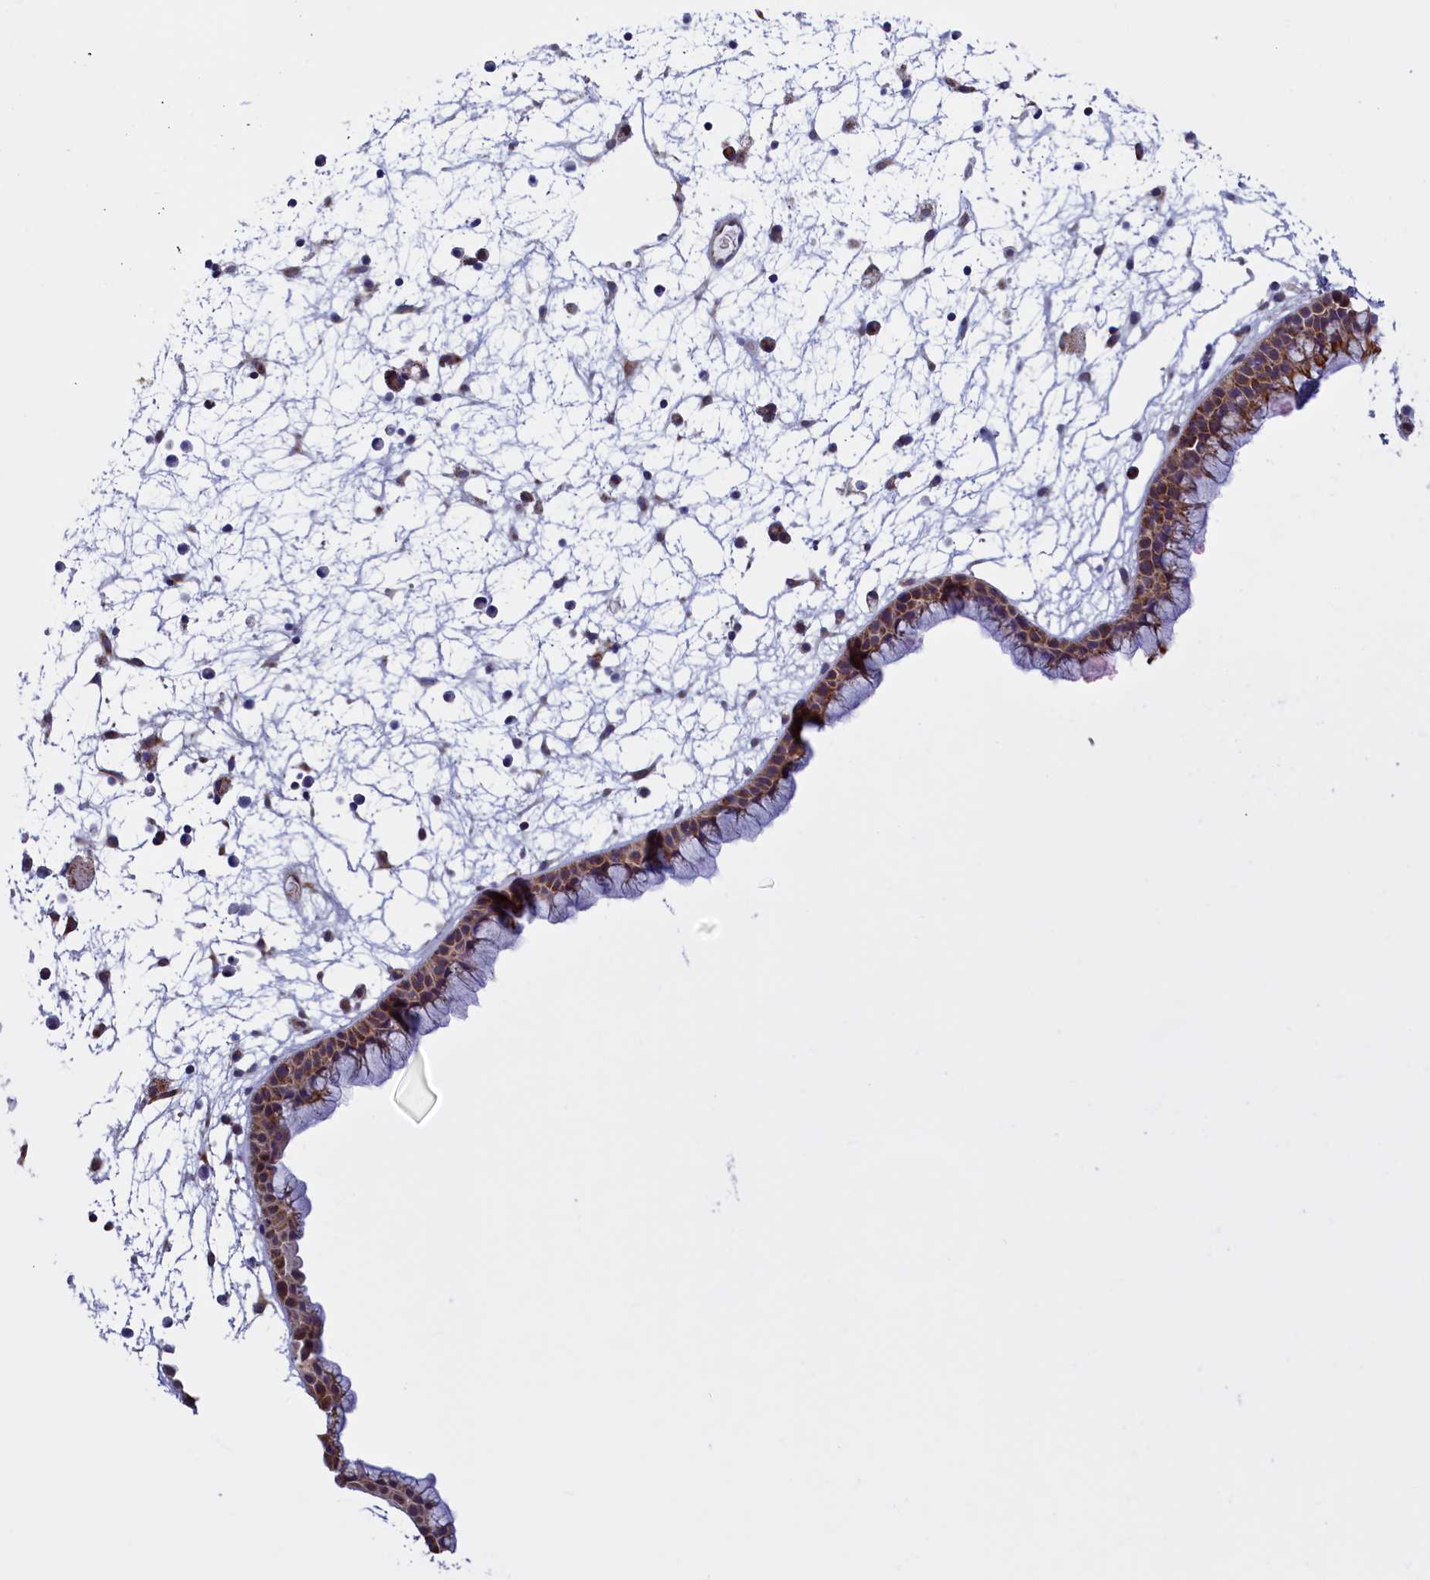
{"staining": {"intensity": "strong", "quantity": ">75%", "location": "cytoplasmic/membranous"}, "tissue": "nasopharynx", "cell_type": "Respiratory epithelial cells", "image_type": "normal", "snomed": [{"axis": "morphology", "description": "Normal tissue, NOS"}, {"axis": "morphology", "description": "Inflammation, NOS"}, {"axis": "morphology", "description": "Malignant melanoma, Metastatic site"}, {"axis": "topography", "description": "Nasopharynx"}], "caption": "Immunohistochemistry (IHC) (DAB (3,3'-diaminobenzidine)) staining of benign human nasopharynx reveals strong cytoplasmic/membranous protein positivity in approximately >75% of respiratory epithelial cells.", "gene": "IFT122", "patient": {"sex": "male", "age": 70}}